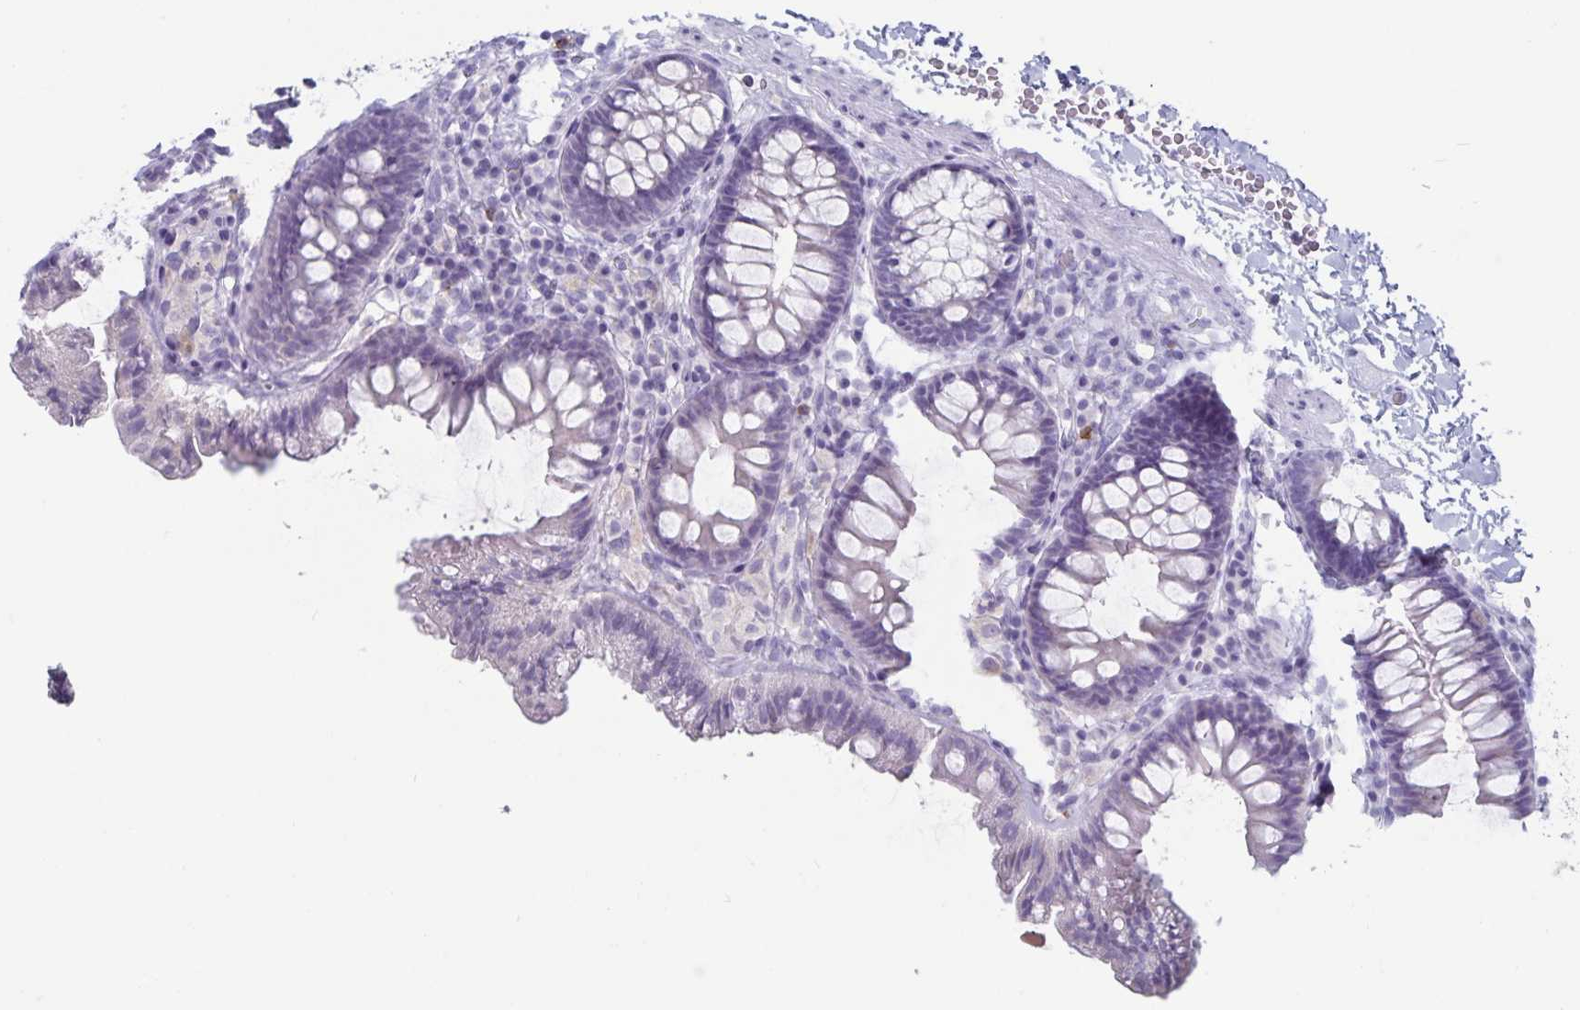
{"staining": {"intensity": "negative", "quantity": "none", "location": "none"}, "tissue": "colon", "cell_type": "Endothelial cells", "image_type": "normal", "snomed": [{"axis": "morphology", "description": "Normal tissue, NOS"}, {"axis": "topography", "description": "Colon"}, {"axis": "topography", "description": "Peripheral nerve tissue"}], "caption": "Endothelial cells are negative for protein expression in normal human colon. The staining is performed using DAB brown chromogen with nuclei counter-stained in using hematoxylin.", "gene": "GNLY", "patient": {"sex": "male", "age": 84}}